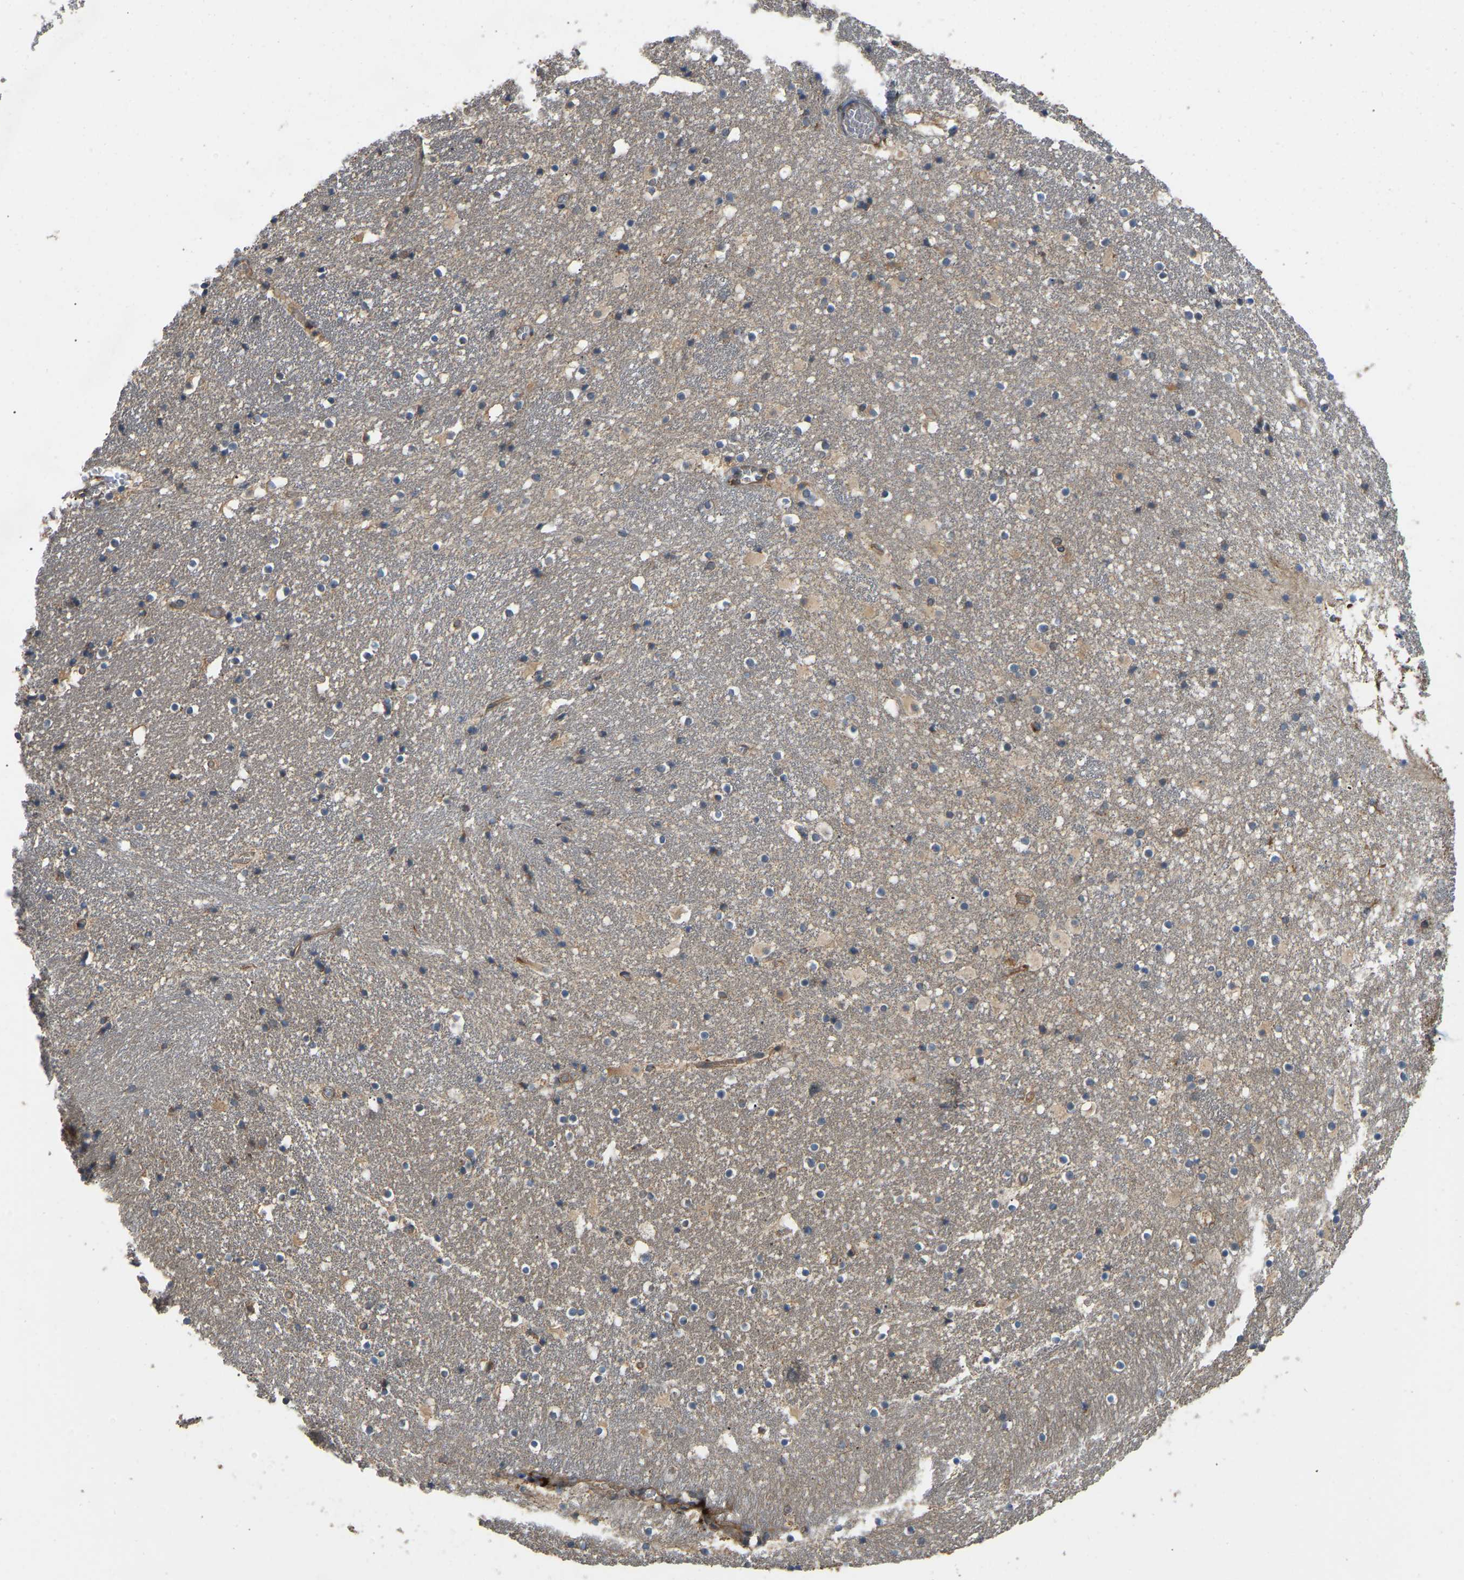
{"staining": {"intensity": "moderate", "quantity": "25%-75%", "location": "cytoplasmic/membranous"}, "tissue": "caudate", "cell_type": "Glial cells", "image_type": "normal", "snomed": [{"axis": "morphology", "description": "Normal tissue, NOS"}, {"axis": "topography", "description": "Lateral ventricle wall"}], "caption": "High-magnification brightfield microscopy of benign caudate stained with DAB (brown) and counterstained with hematoxylin (blue). glial cells exhibit moderate cytoplasmic/membranous staining is present in approximately25%-75% of cells.", "gene": "C21orf91", "patient": {"sex": "male", "age": 45}}